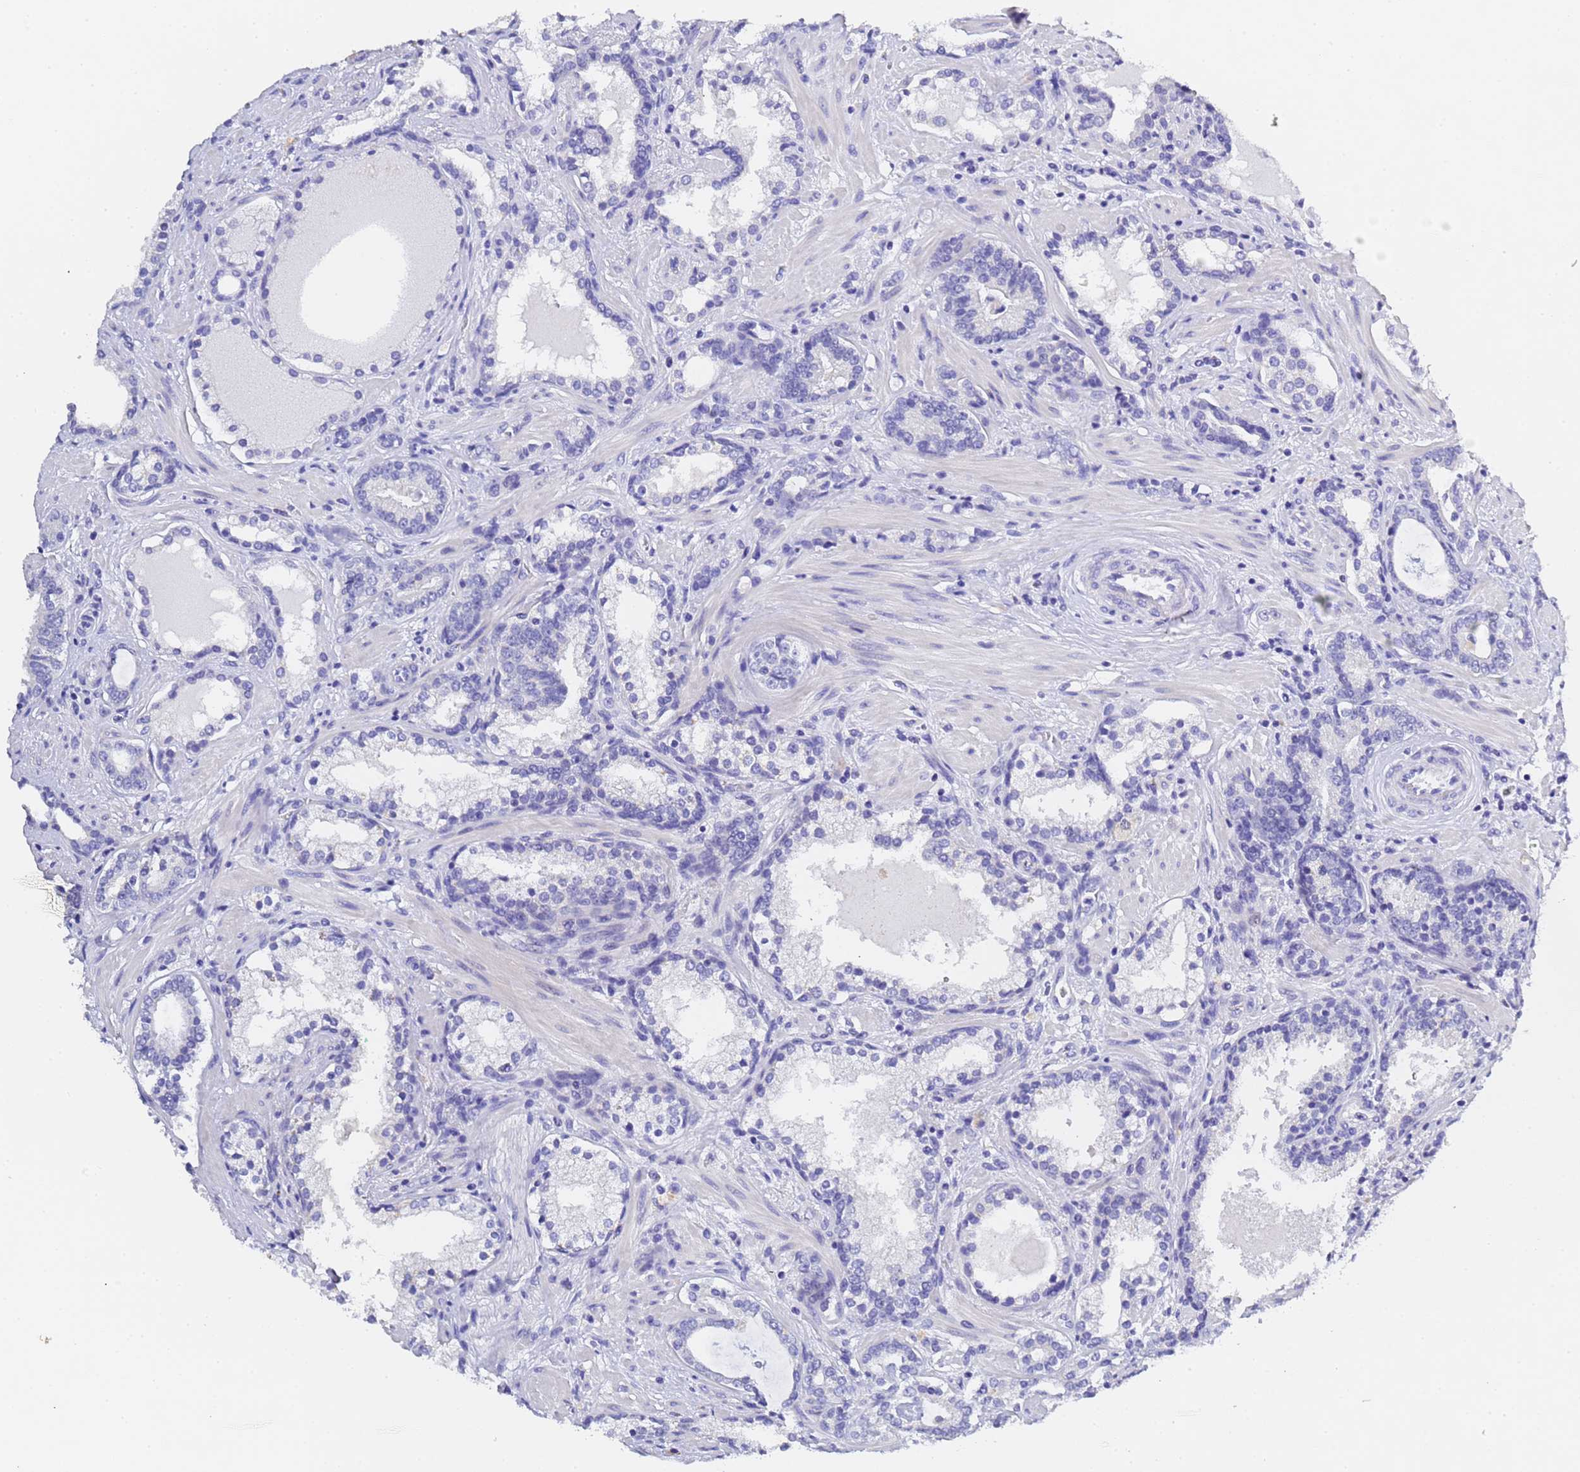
{"staining": {"intensity": "negative", "quantity": "none", "location": "none"}, "tissue": "prostate cancer", "cell_type": "Tumor cells", "image_type": "cancer", "snomed": [{"axis": "morphology", "description": "Adenocarcinoma, High grade"}, {"axis": "topography", "description": "Prostate"}], "caption": "Protein analysis of prostate adenocarcinoma (high-grade) exhibits no significant staining in tumor cells.", "gene": "GABRA1", "patient": {"sex": "male", "age": 58}}